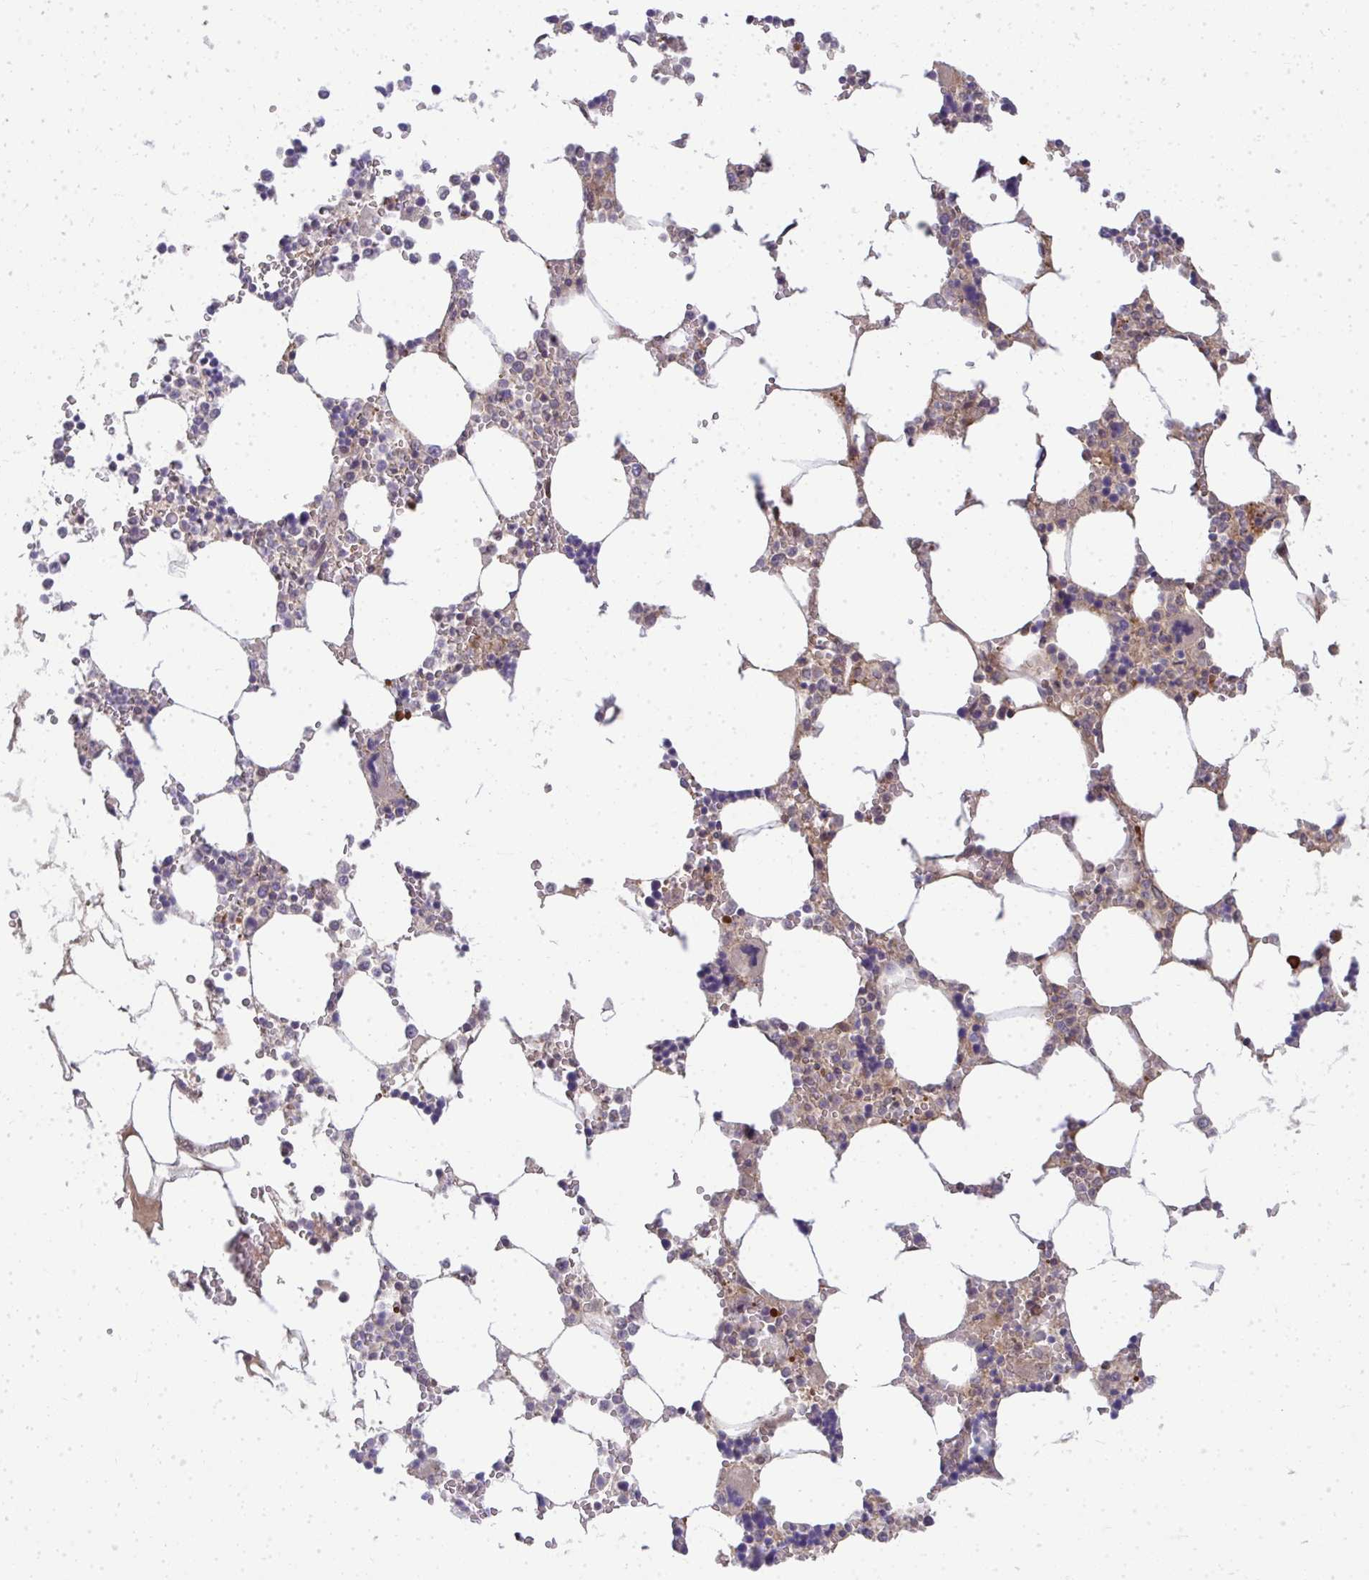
{"staining": {"intensity": "moderate", "quantity": "<25%", "location": "cytoplasmic/membranous"}, "tissue": "bone marrow", "cell_type": "Hematopoietic cells", "image_type": "normal", "snomed": [{"axis": "morphology", "description": "Normal tissue, NOS"}, {"axis": "topography", "description": "Bone marrow"}], "caption": "Immunohistochemical staining of benign human bone marrow reveals <25% levels of moderate cytoplasmic/membranous protein staining in approximately <25% of hematopoietic cells.", "gene": "HDHD2", "patient": {"sex": "male", "age": 64}}